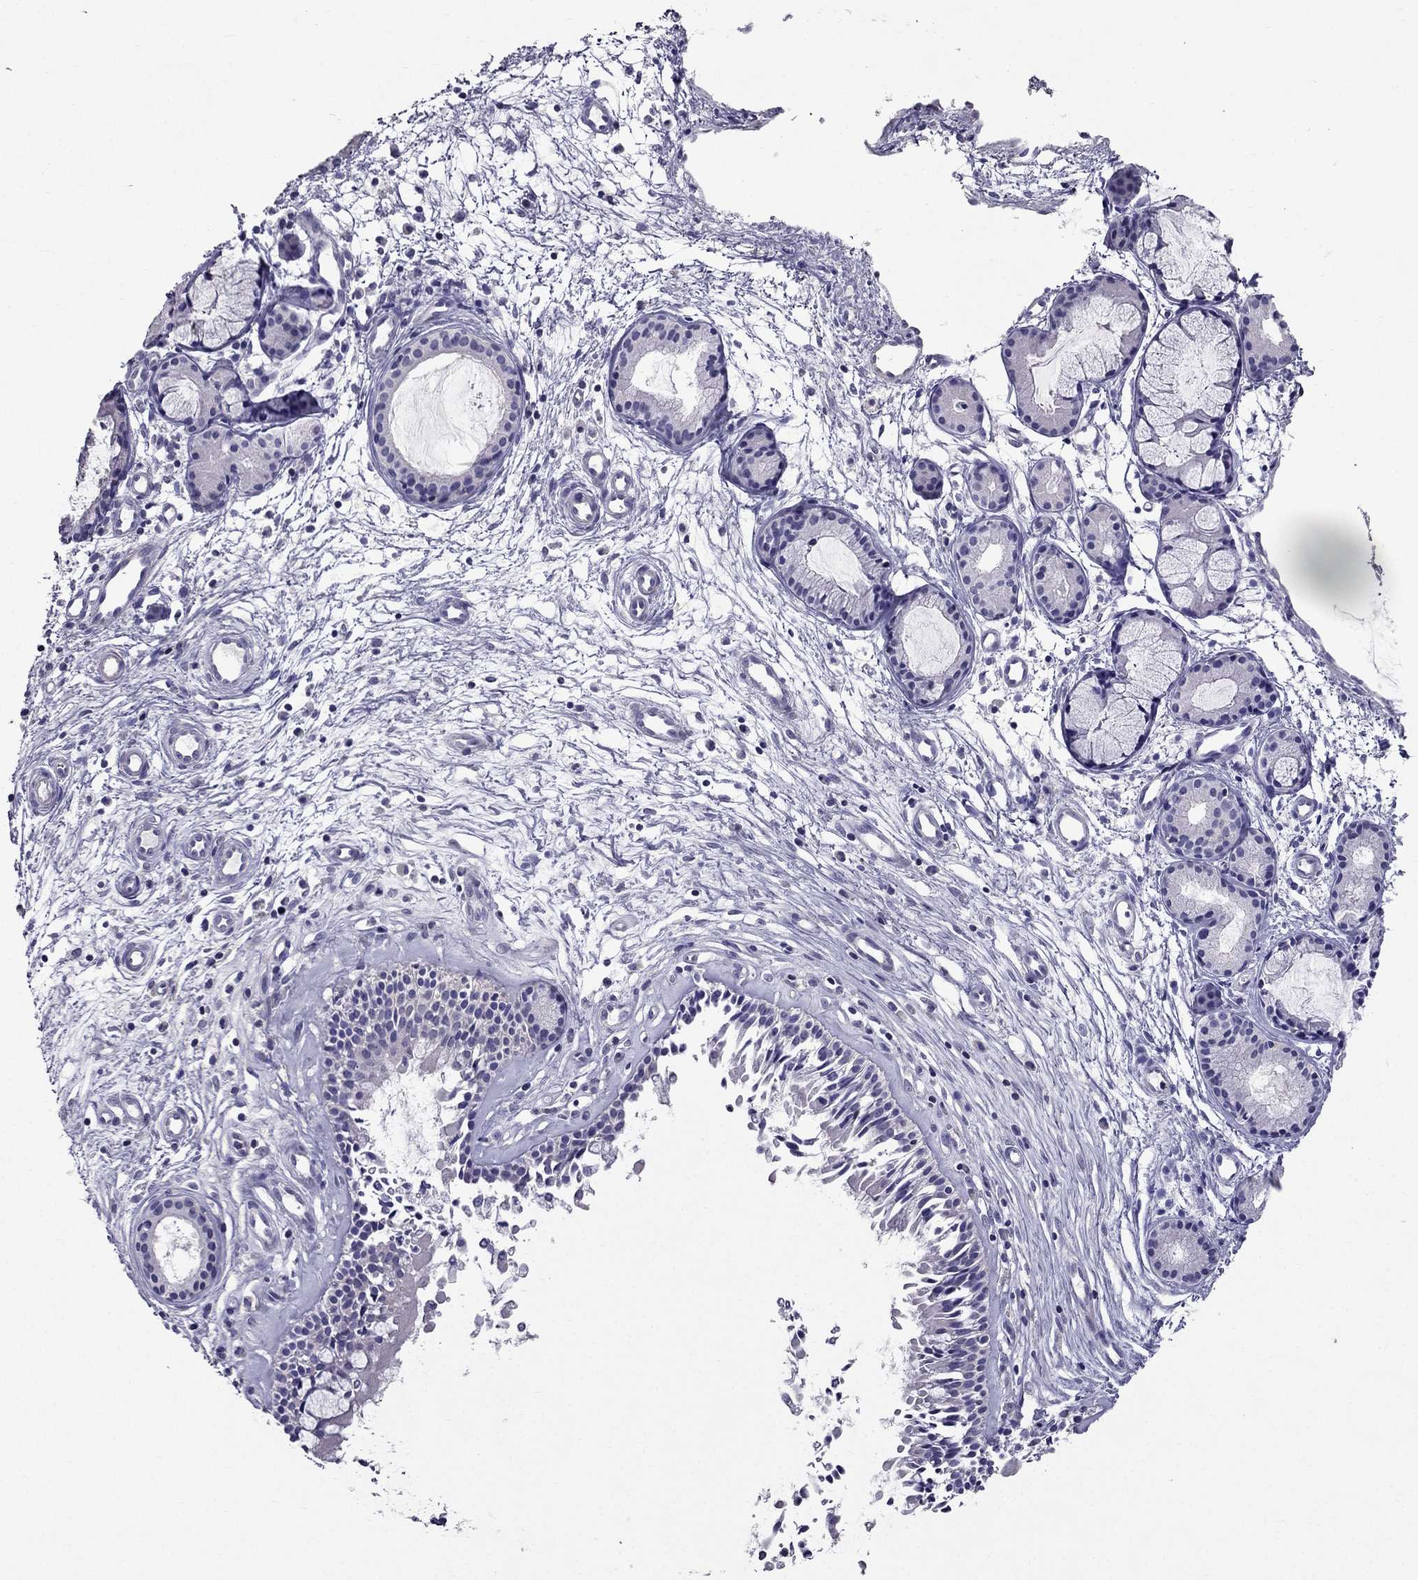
{"staining": {"intensity": "negative", "quantity": "none", "location": "none"}, "tissue": "nasopharynx", "cell_type": "Respiratory epithelial cells", "image_type": "normal", "snomed": [{"axis": "morphology", "description": "Normal tissue, NOS"}, {"axis": "topography", "description": "Nasopharynx"}], "caption": "The histopathology image exhibits no staining of respiratory epithelial cells in unremarkable nasopharynx. Brightfield microscopy of IHC stained with DAB (3,3'-diaminobenzidine) (brown) and hematoxylin (blue), captured at high magnification.", "gene": "AAK1", "patient": {"sex": "female", "age": 47}}